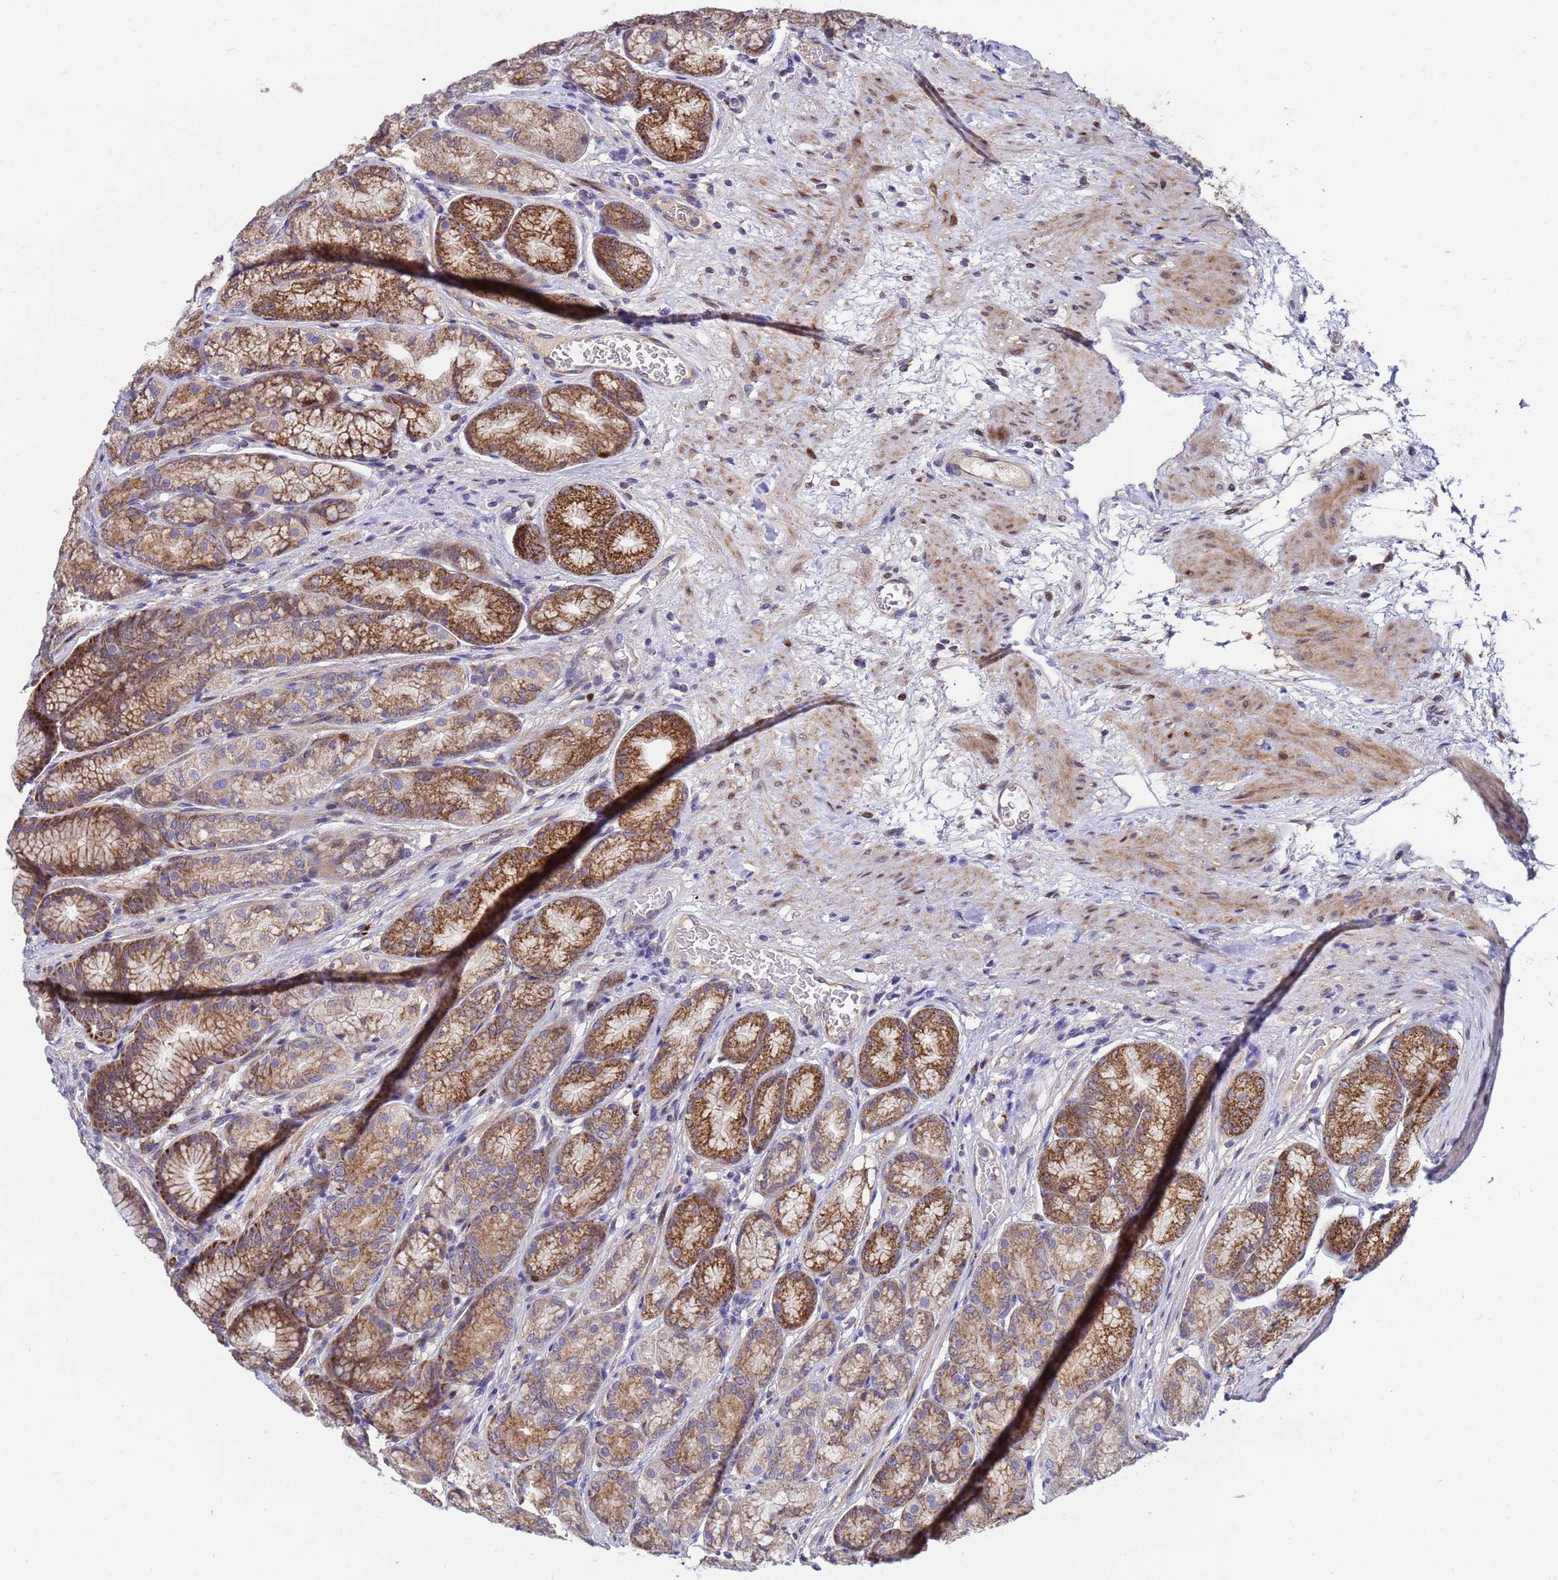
{"staining": {"intensity": "moderate", "quantity": ">75%", "location": "cytoplasmic/membranous"}, "tissue": "stomach", "cell_type": "Glandular cells", "image_type": "normal", "snomed": [{"axis": "morphology", "description": "Normal tissue, NOS"}, {"axis": "morphology", "description": "Adenocarcinoma, NOS"}, {"axis": "morphology", "description": "Adenocarcinoma, High grade"}, {"axis": "topography", "description": "Stomach, upper"}, {"axis": "topography", "description": "Stomach"}], "caption": "IHC staining of unremarkable stomach, which reveals medium levels of moderate cytoplasmic/membranous staining in approximately >75% of glandular cells indicating moderate cytoplasmic/membranous protein staining. The staining was performed using DAB (brown) for protein detection and nuclei were counterstained in hematoxylin (blue).", "gene": "TUBGCP3", "patient": {"sex": "female", "age": 65}}